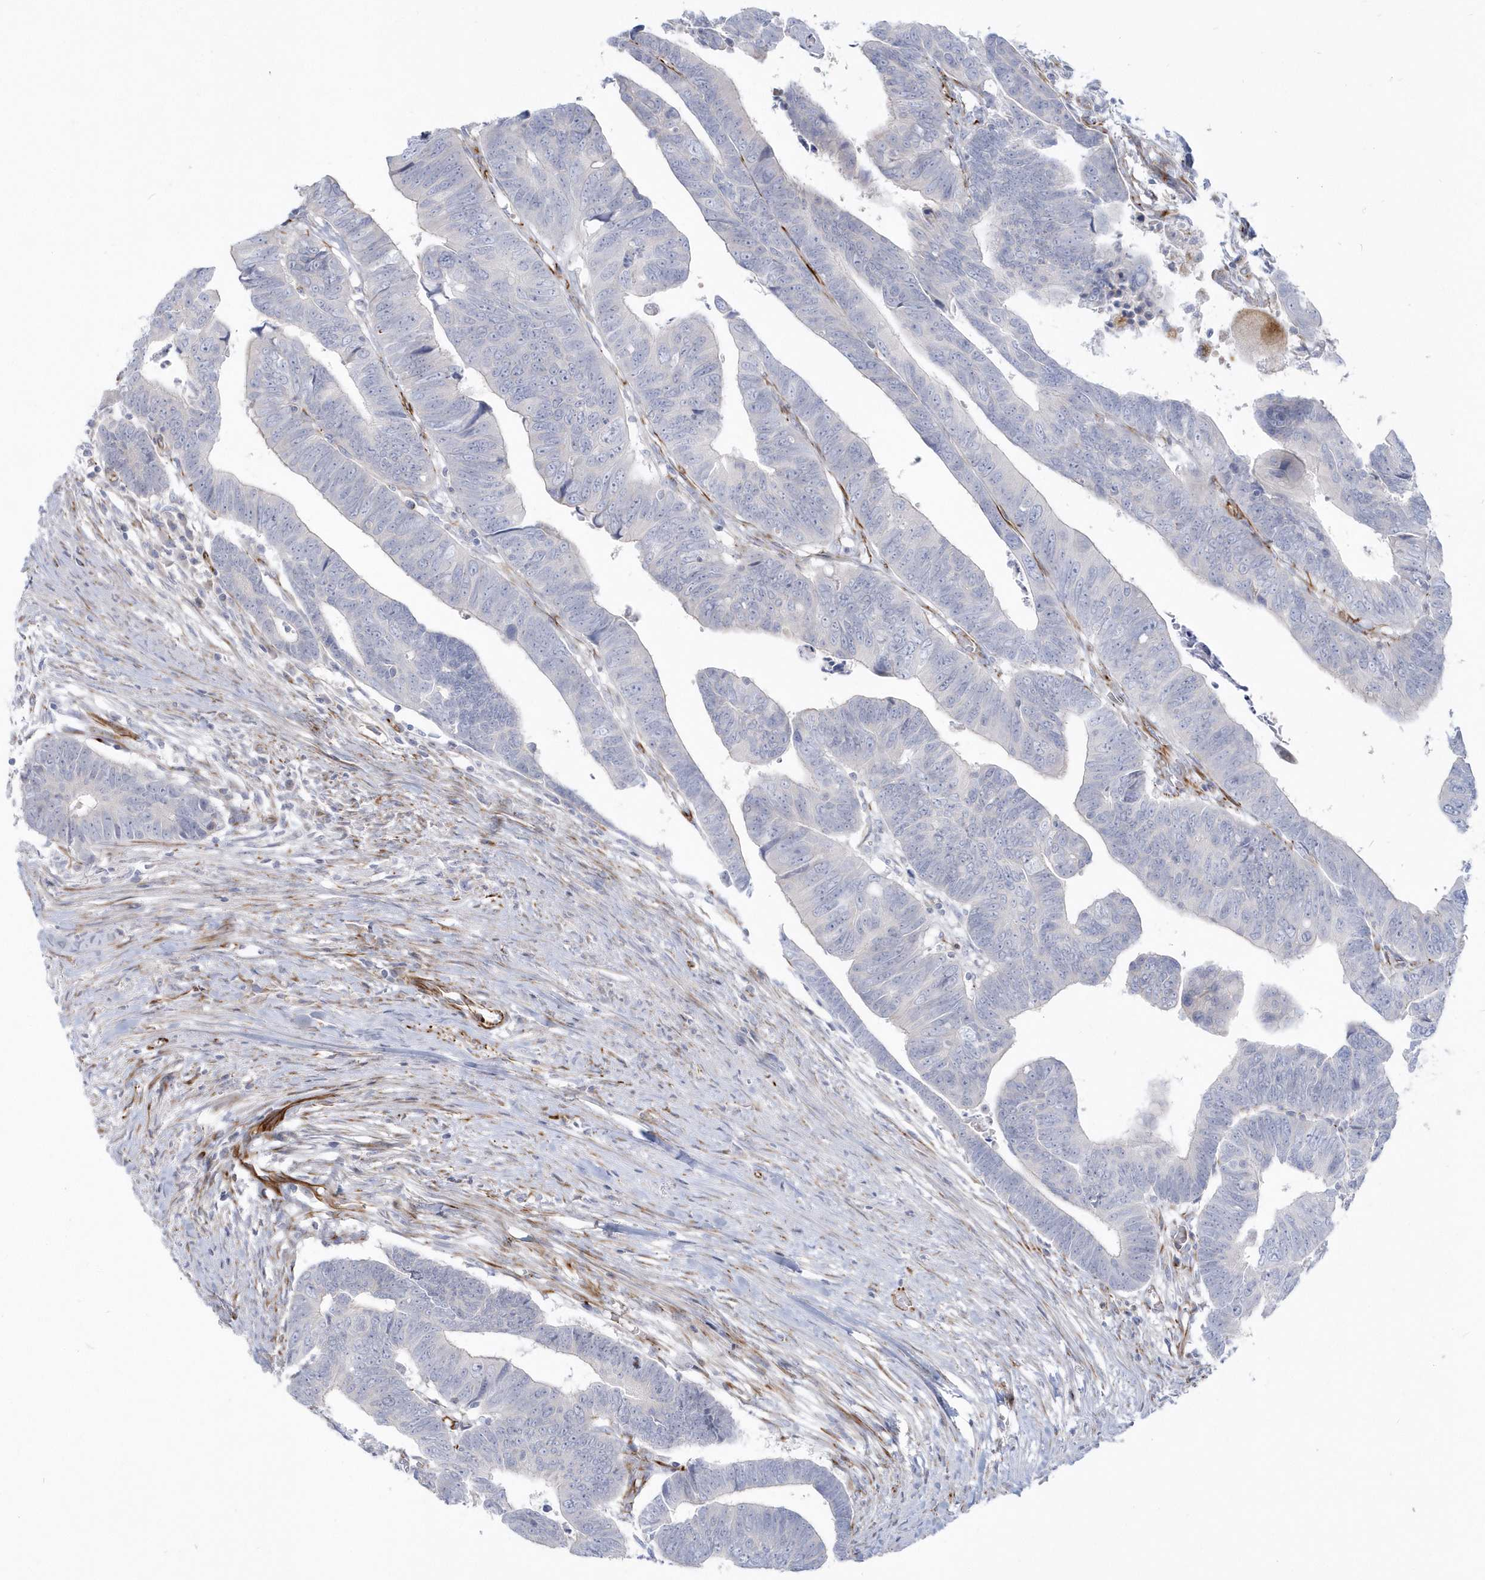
{"staining": {"intensity": "negative", "quantity": "none", "location": "none"}, "tissue": "colorectal cancer", "cell_type": "Tumor cells", "image_type": "cancer", "snomed": [{"axis": "morphology", "description": "Adenocarcinoma, NOS"}, {"axis": "topography", "description": "Rectum"}], "caption": "Colorectal adenocarcinoma stained for a protein using IHC shows no positivity tumor cells.", "gene": "PPIL6", "patient": {"sex": "female", "age": 65}}